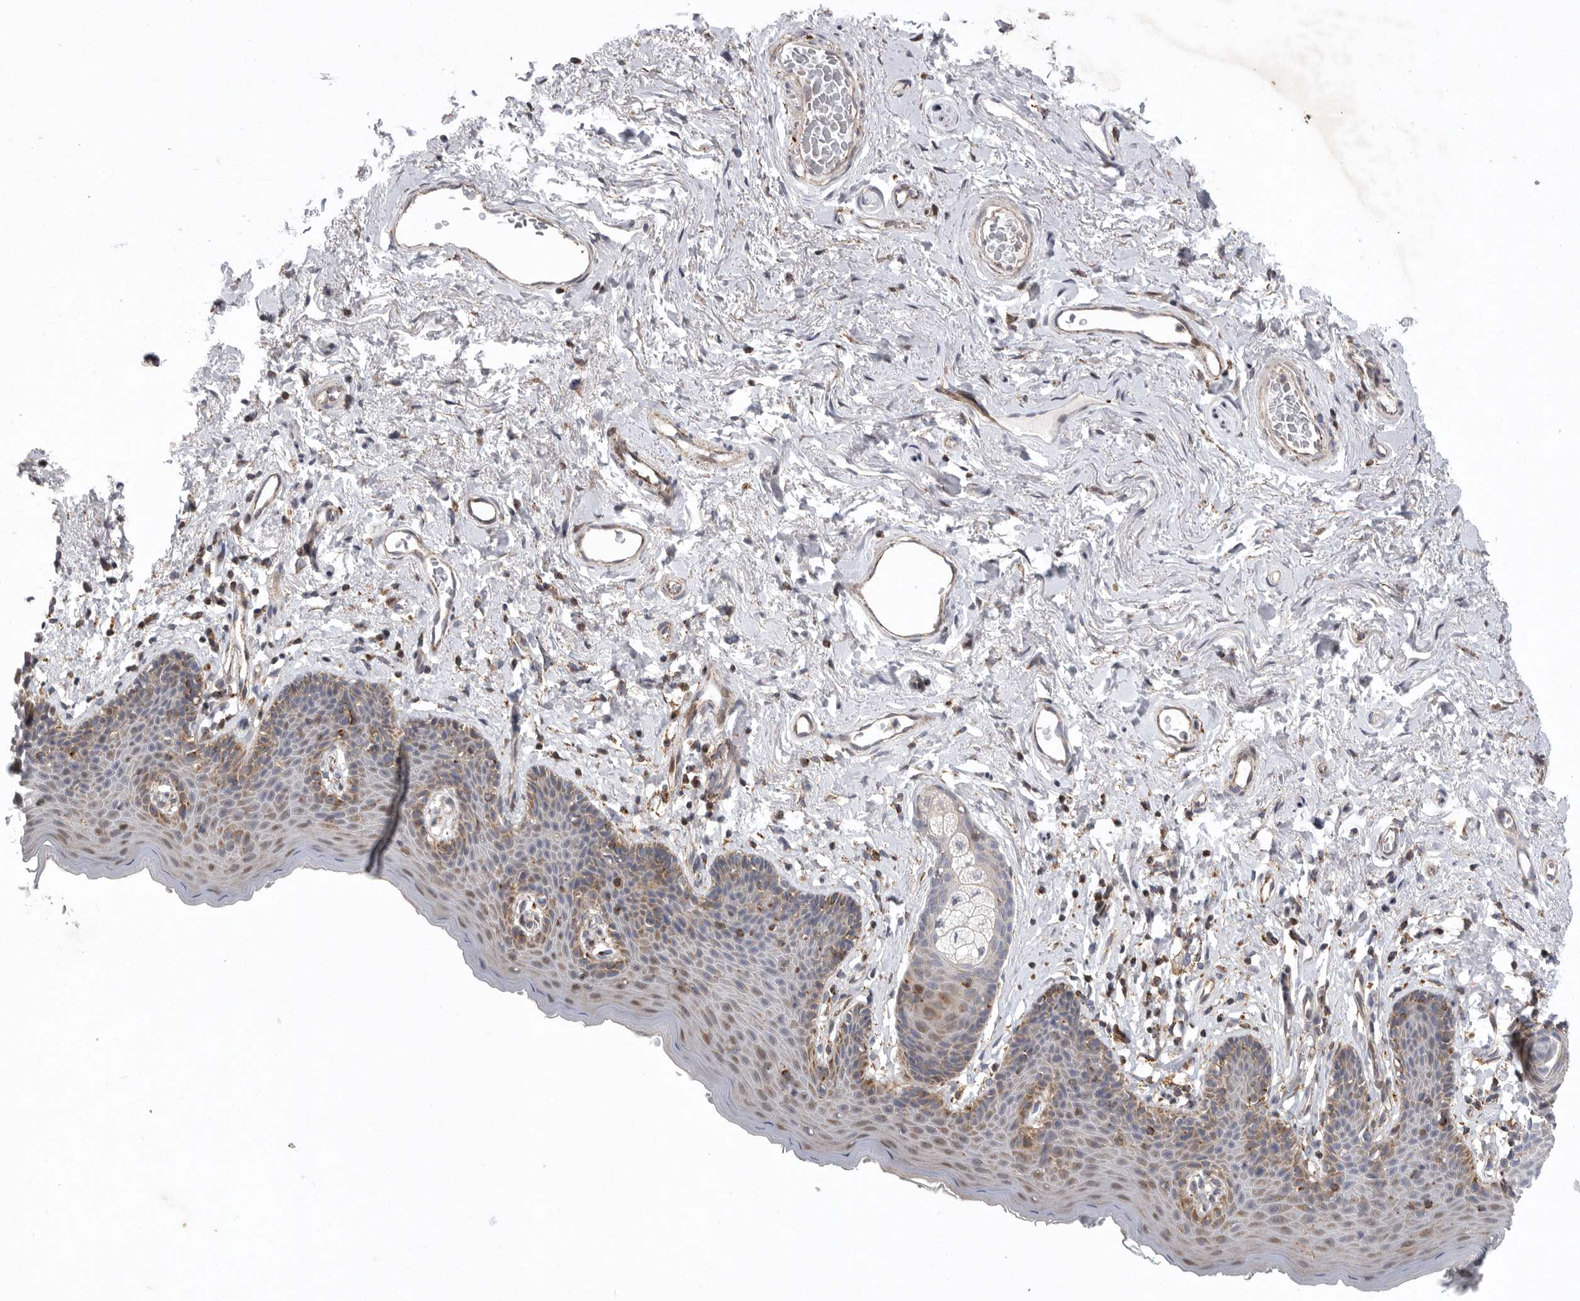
{"staining": {"intensity": "moderate", "quantity": "25%-75%", "location": "cytoplasmic/membranous"}, "tissue": "skin", "cell_type": "Epidermal cells", "image_type": "normal", "snomed": [{"axis": "morphology", "description": "Normal tissue, NOS"}, {"axis": "topography", "description": "Vulva"}], "caption": "This is a photomicrograph of immunohistochemistry (IHC) staining of normal skin, which shows moderate staining in the cytoplasmic/membranous of epidermal cells.", "gene": "MPZL1", "patient": {"sex": "female", "age": 66}}